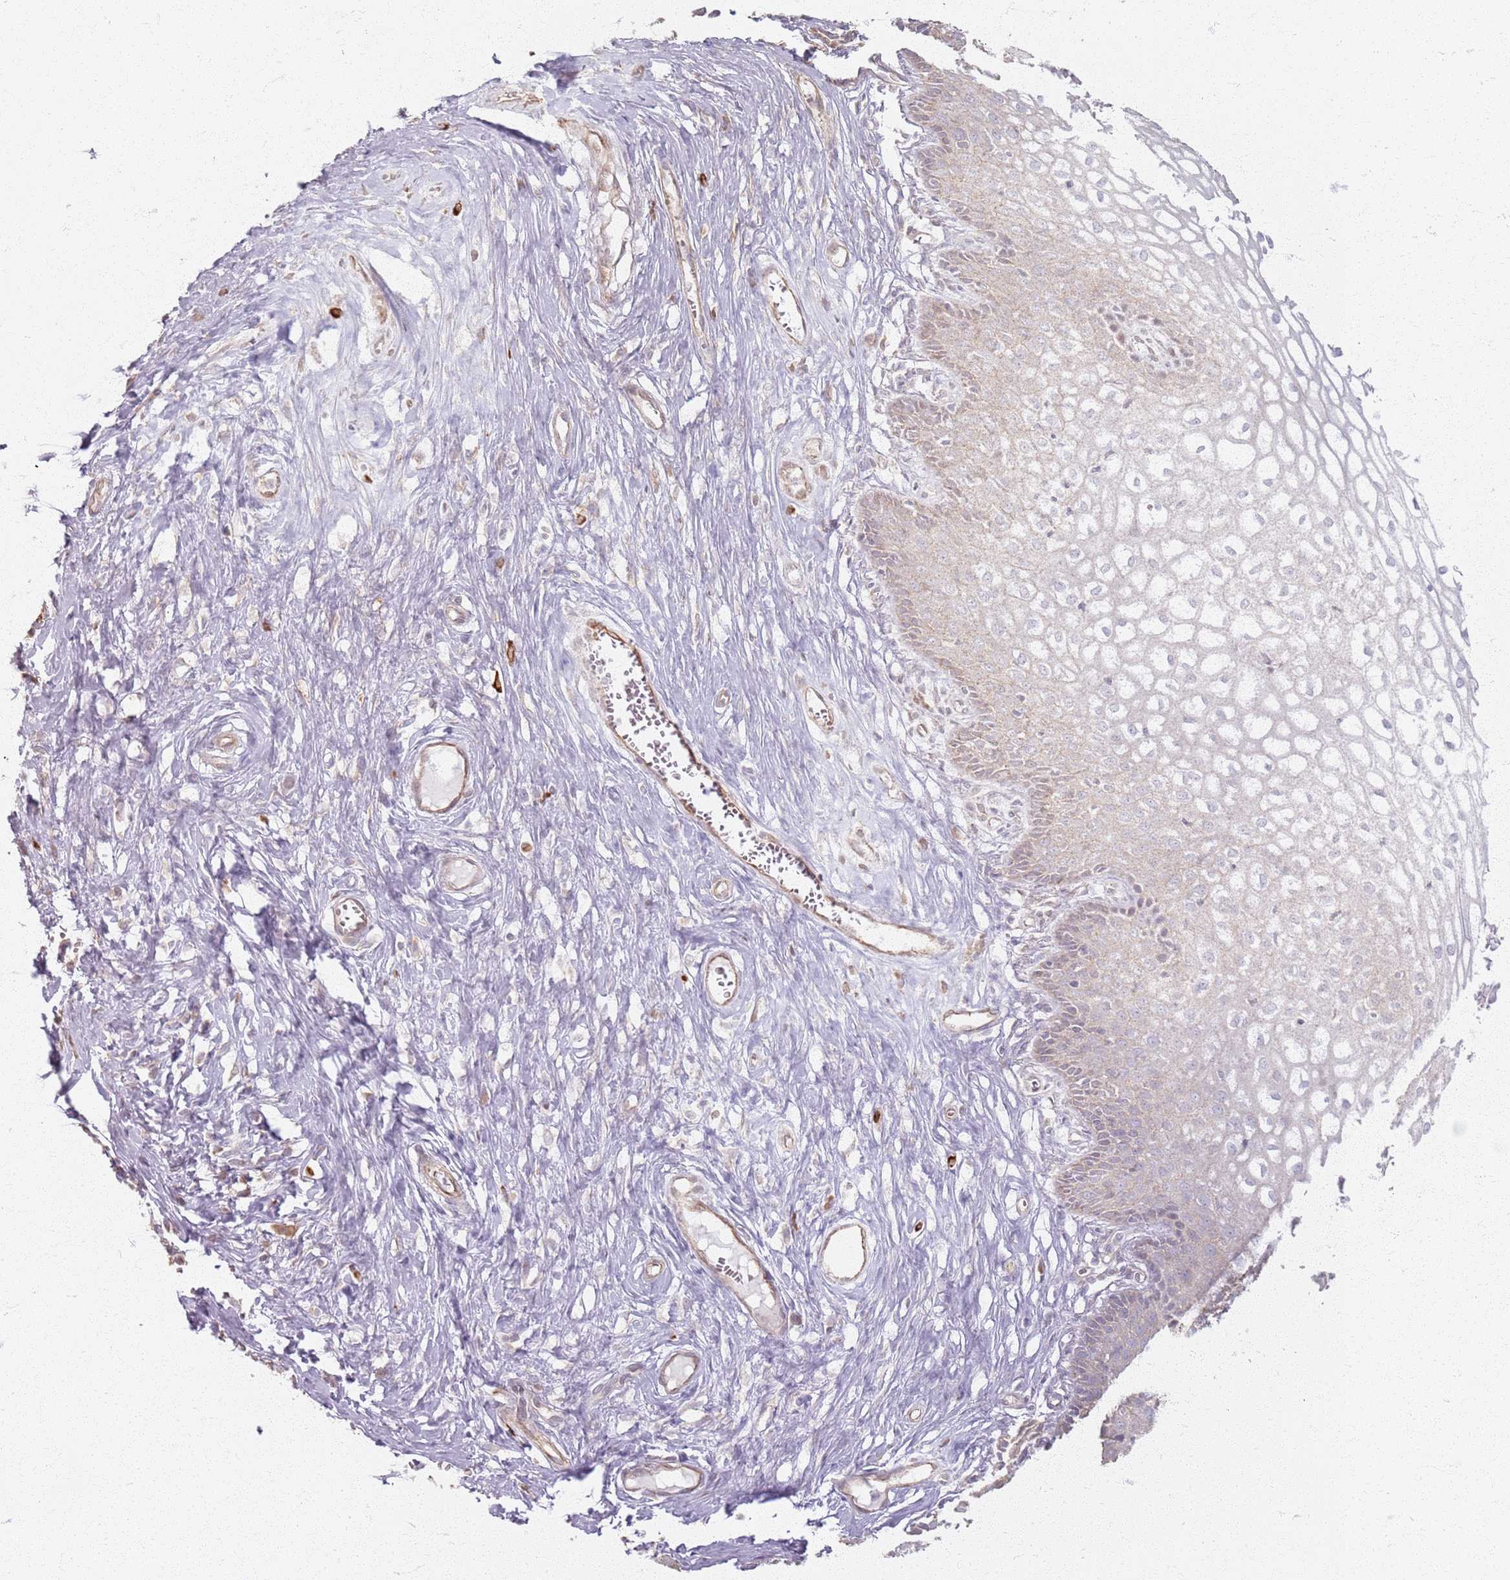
{"staining": {"intensity": "negative", "quantity": "none", "location": "none"}, "tissue": "cervix", "cell_type": "Glandular cells", "image_type": "normal", "snomed": [{"axis": "morphology", "description": "Normal tissue, NOS"}, {"axis": "morphology", "description": "Adenocarcinoma, NOS"}, {"axis": "topography", "description": "Cervix"}], "caption": "A high-resolution micrograph shows immunohistochemistry (IHC) staining of normal cervix, which reveals no significant positivity in glandular cells.", "gene": "KCNA5", "patient": {"sex": "female", "age": 29}}